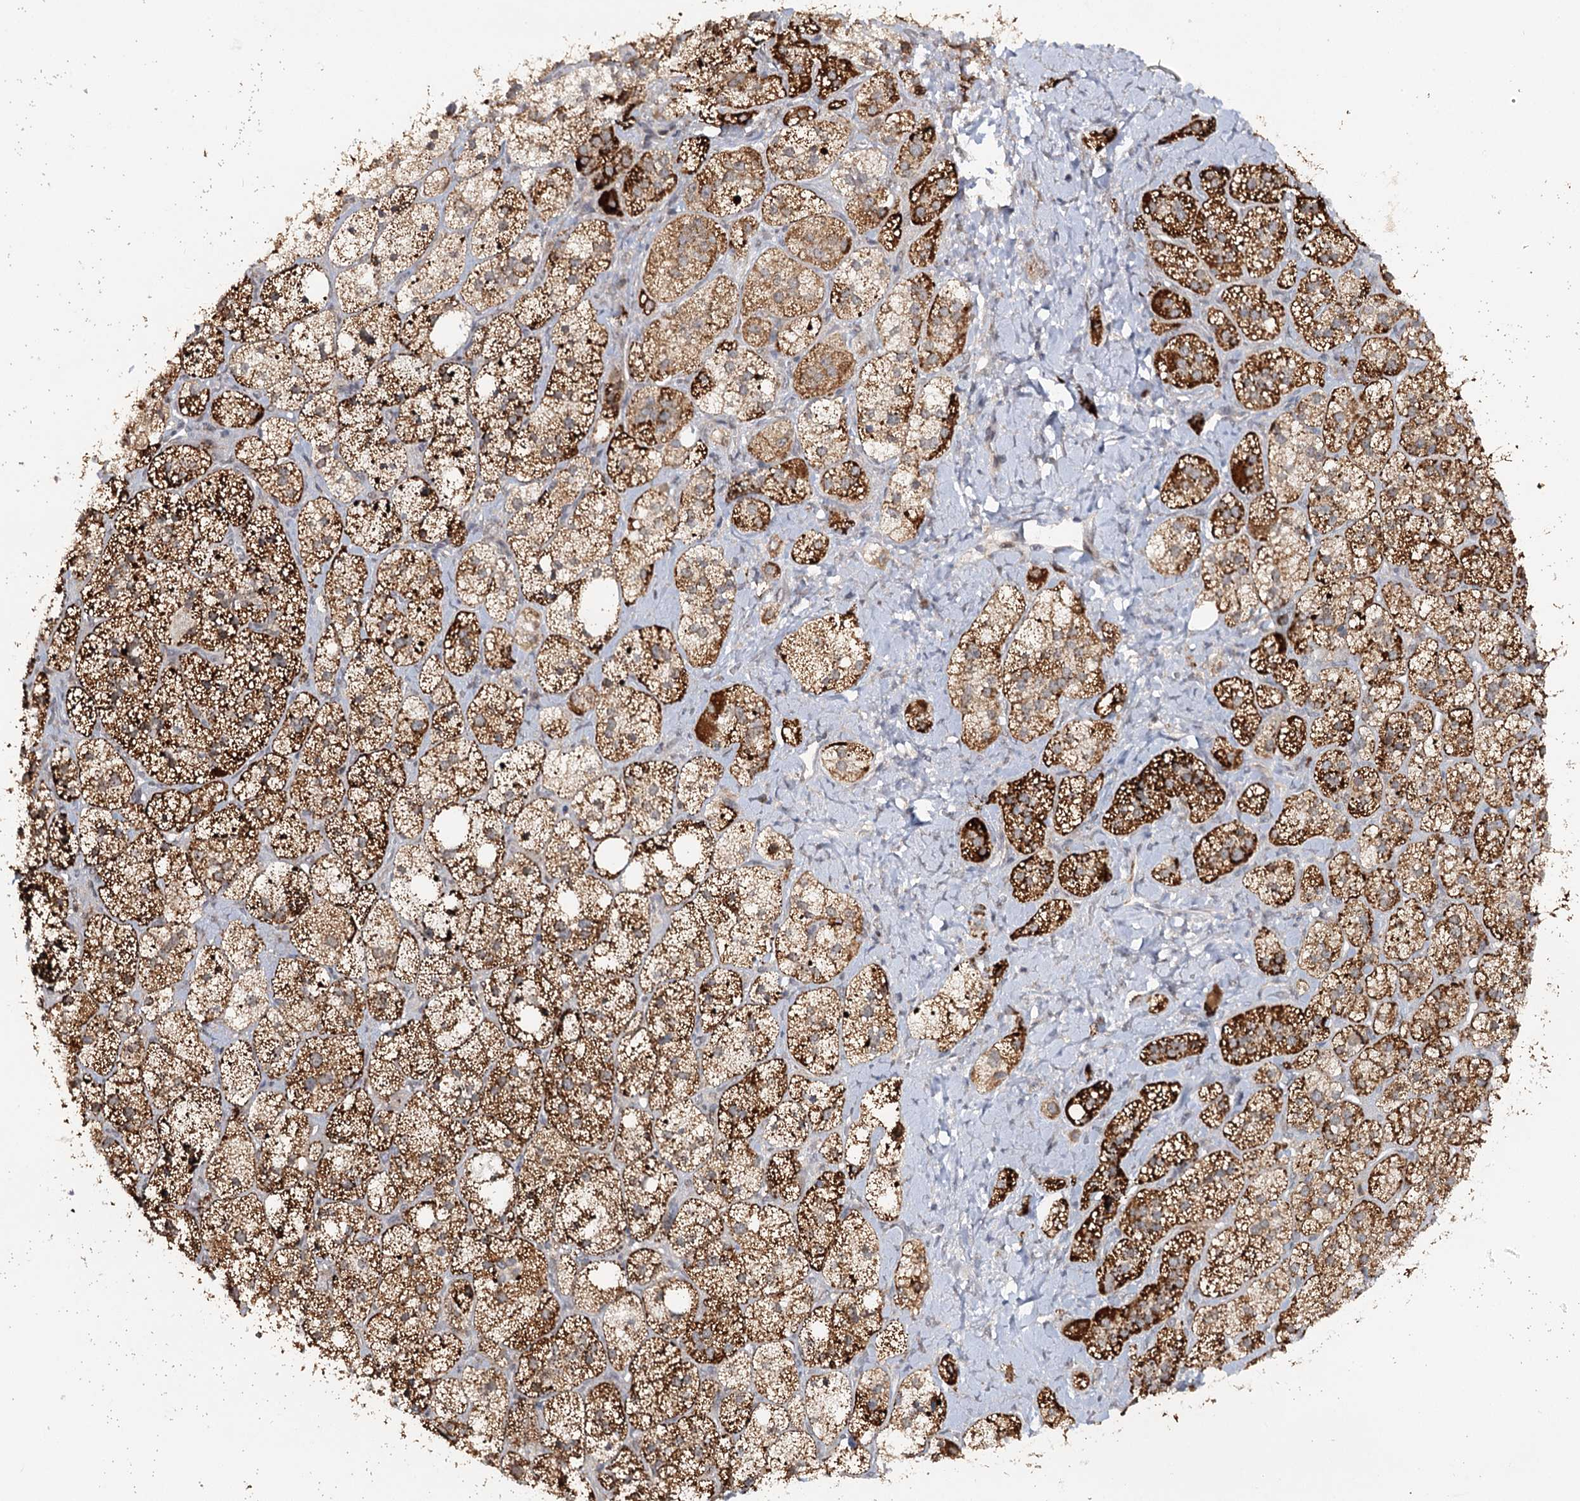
{"staining": {"intensity": "strong", "quantity": ">75%", "location": "cytoplasmic/membranous"}, "tissue": "adrenal gland", "cell_type": "Glandular cells", "image_type": "normal", "snomed": [{"axis": "morphology", "description": "Normal tissue, NOS"}, {"axis": "topography", "description": "Adrenal gland"}], "caption": "Glandular cells demonstrate high levels of strong cytoplasmic/membranous positivity in approximately >75% of cells in unremarkable human adrenal gland.", "gene": "ZNRF3", "patient": {"sex": "male", "age": 61}}